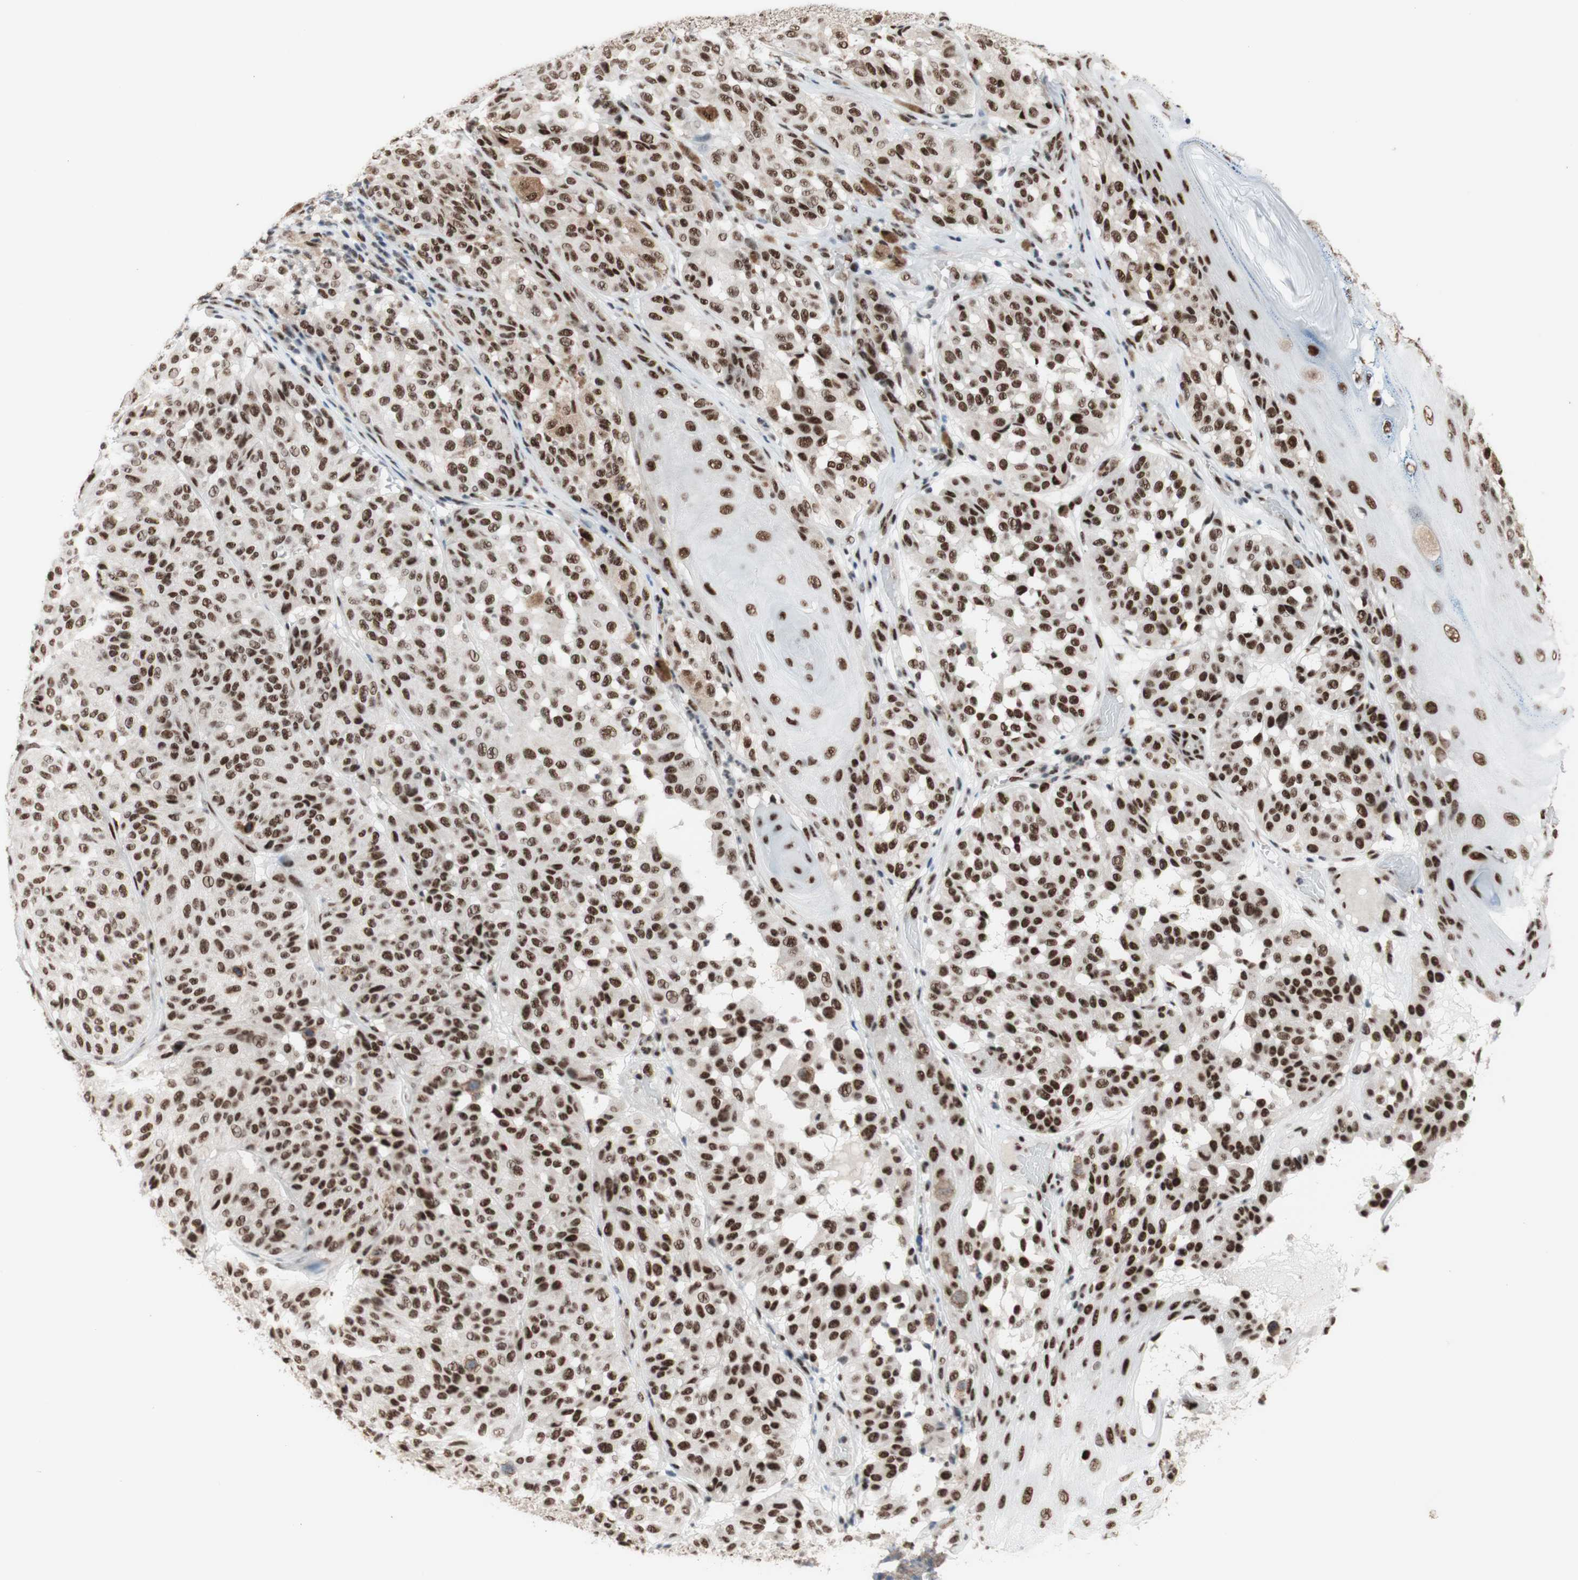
{"staining": {"intensity": "strong", "quantity": ">75%", "location": "nuclear"}, "tissue": "melanoma", "cell_type": "Tumor cells", "image_type": "cancer", "snomed": [{"axis": "morphology", "description": "Malignant melanoma, NOS"}, {"axis": "topography", "description": "Skin"}], "caption": "A brown stain shows strong nuclear expression of a protein in human malignant melanoma tumor cells.", "gene": "PRPF19", "patient": {"sex": "female", "age": 46}}